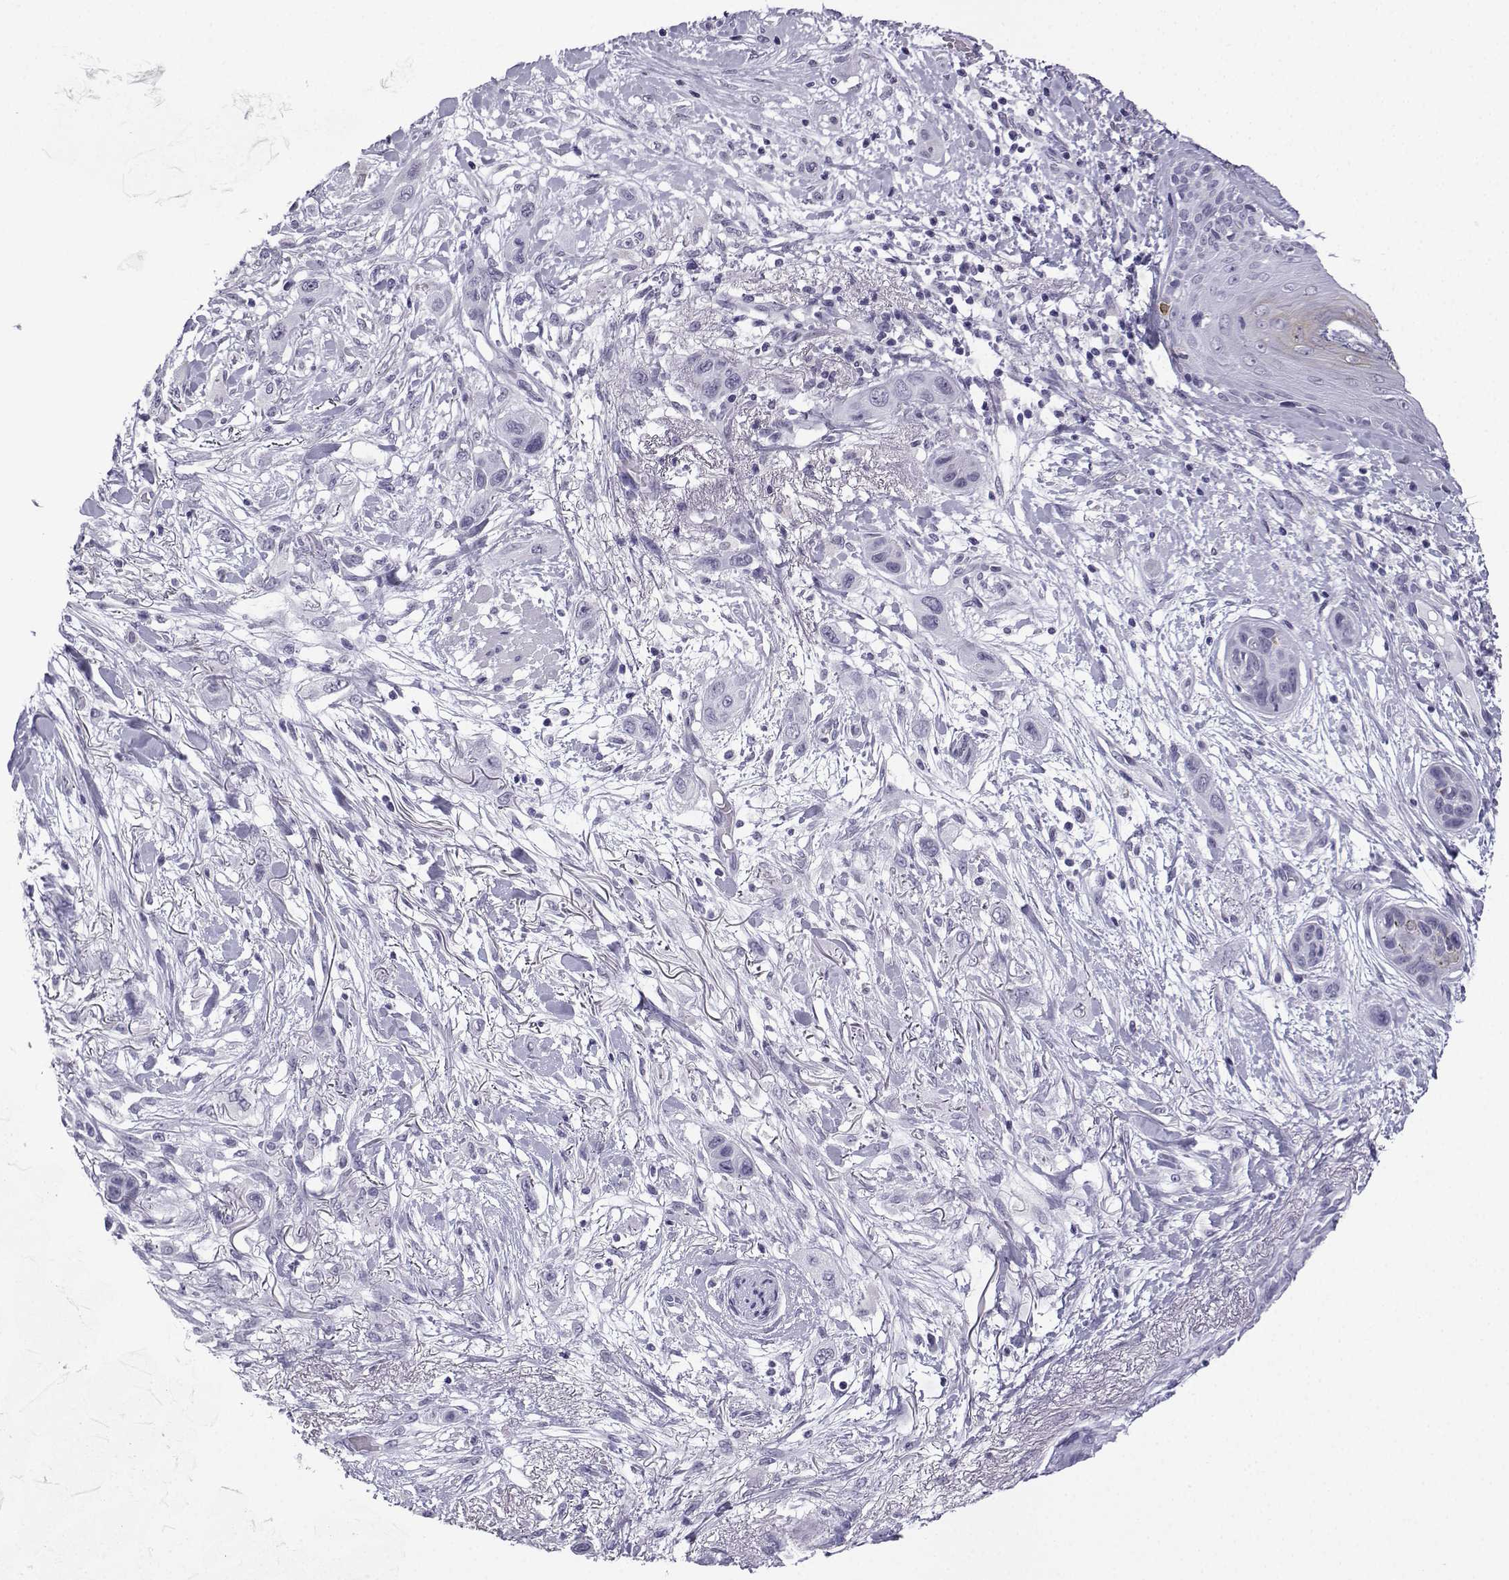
{"staining": {"intensity": "negative", "quantity": "none", "location": "none"}, "tissue": "skin cancer", "cell_type": "Tumor cells", "image_type": "cancer", "snomed": [{"axis": "morphology", "description": "Squamous cell carcinoma, NOS"}, {"axis": "topography", "description": "Skin"}], "caption": "Immunohistochemistry image of neoplastic tissue: skin cancer stained with DAB (3,3'-diaminobenzidine) exhibits no significant protein staining in tumor cells.", "gene": "MRGBP", "patient": {"sex": "male", "age": 79}}